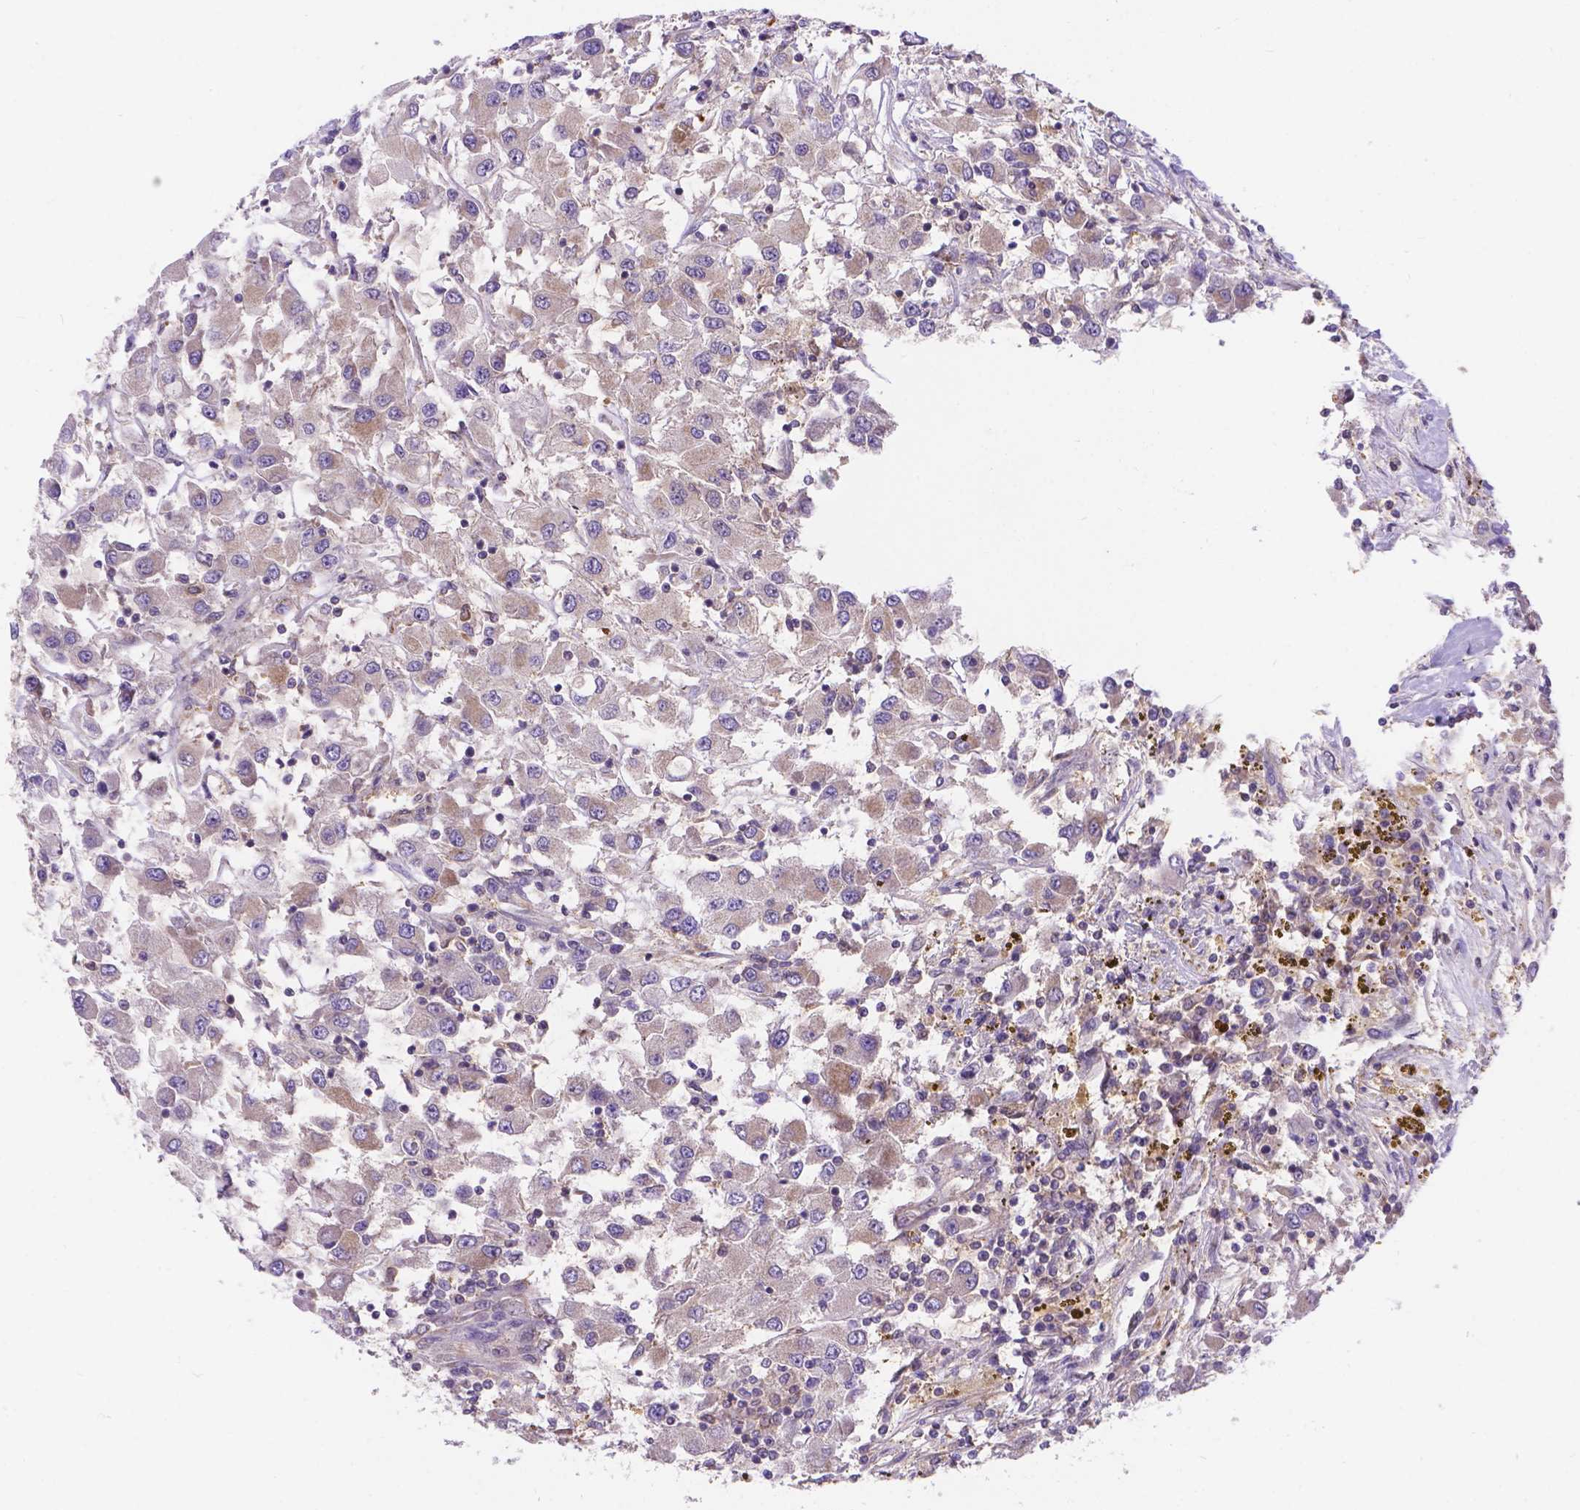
{"staining": {"intensity": "negative", "quantity": "none", "location": "none"}, "tissue": "renal cancer", "cell_type": "Tumor cells", "image_type": "cancer", "snomed": [{"axis": "morphology", "description": "Adenocarcinoma, NOS"}, {"axis": "topography", "description": "Kidney"}], "caption": "Histopathology image shows no significant protein positivity in tumor cells of renal cancer.", "gene": "AK3", "patient": {"sex": "female", "age": 67}}